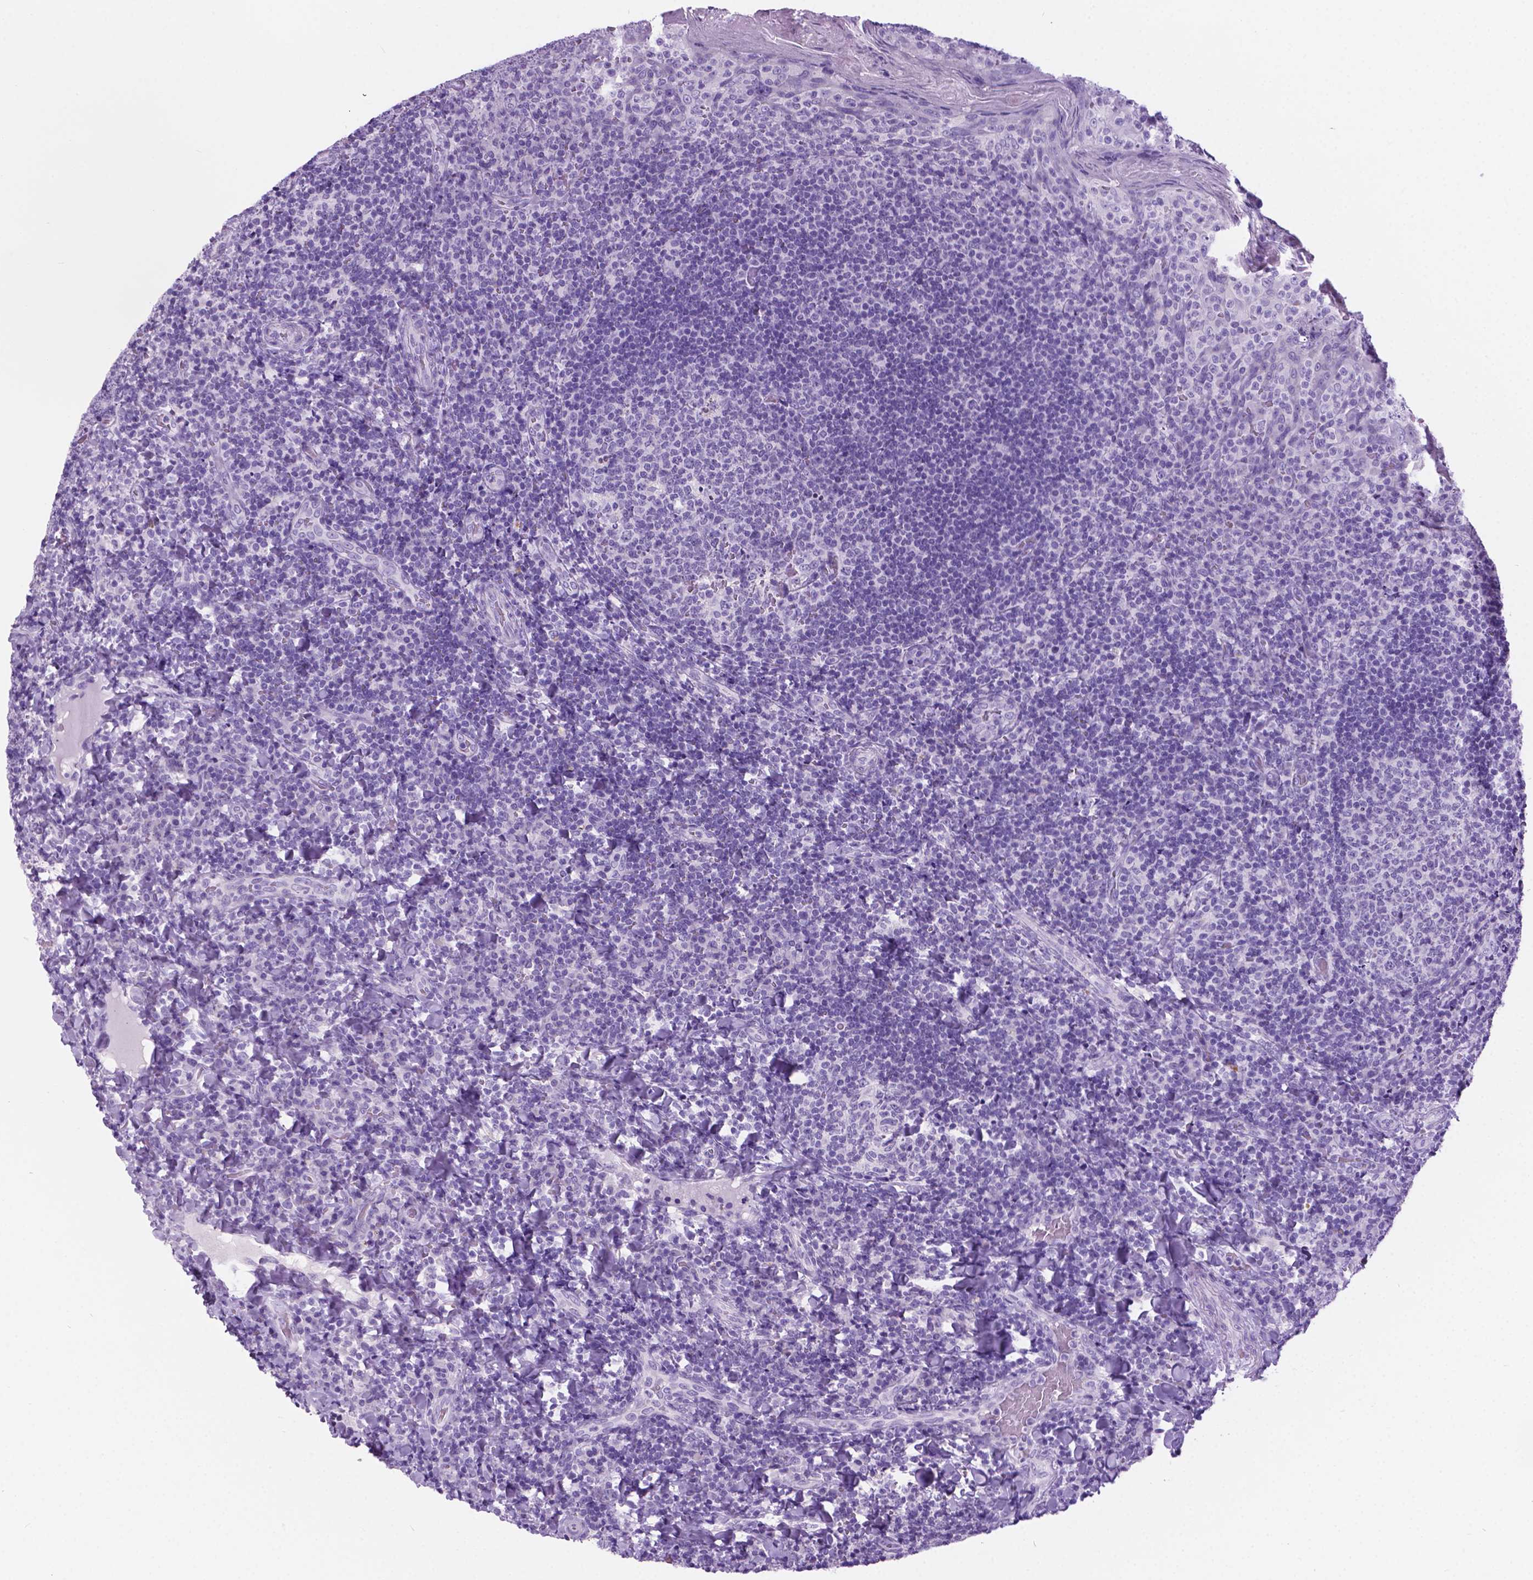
{"staining": {"intensity": "negative", "quantity": "none", "location": "none"}, "tissue": "tonsil", "cell_type": "Germinal center cells", "image_type": "normal", "snomed": [{"axis": "morphology", "description": "Normal tissue, NOS"}, {"axis": "topography", "description": "Tonsil"}], "caption": "The image exhibits no significant staining in germinal center cells of tonsil.", "gene": "ARMS2", "patient": {"sex": "male", "age": 17}}